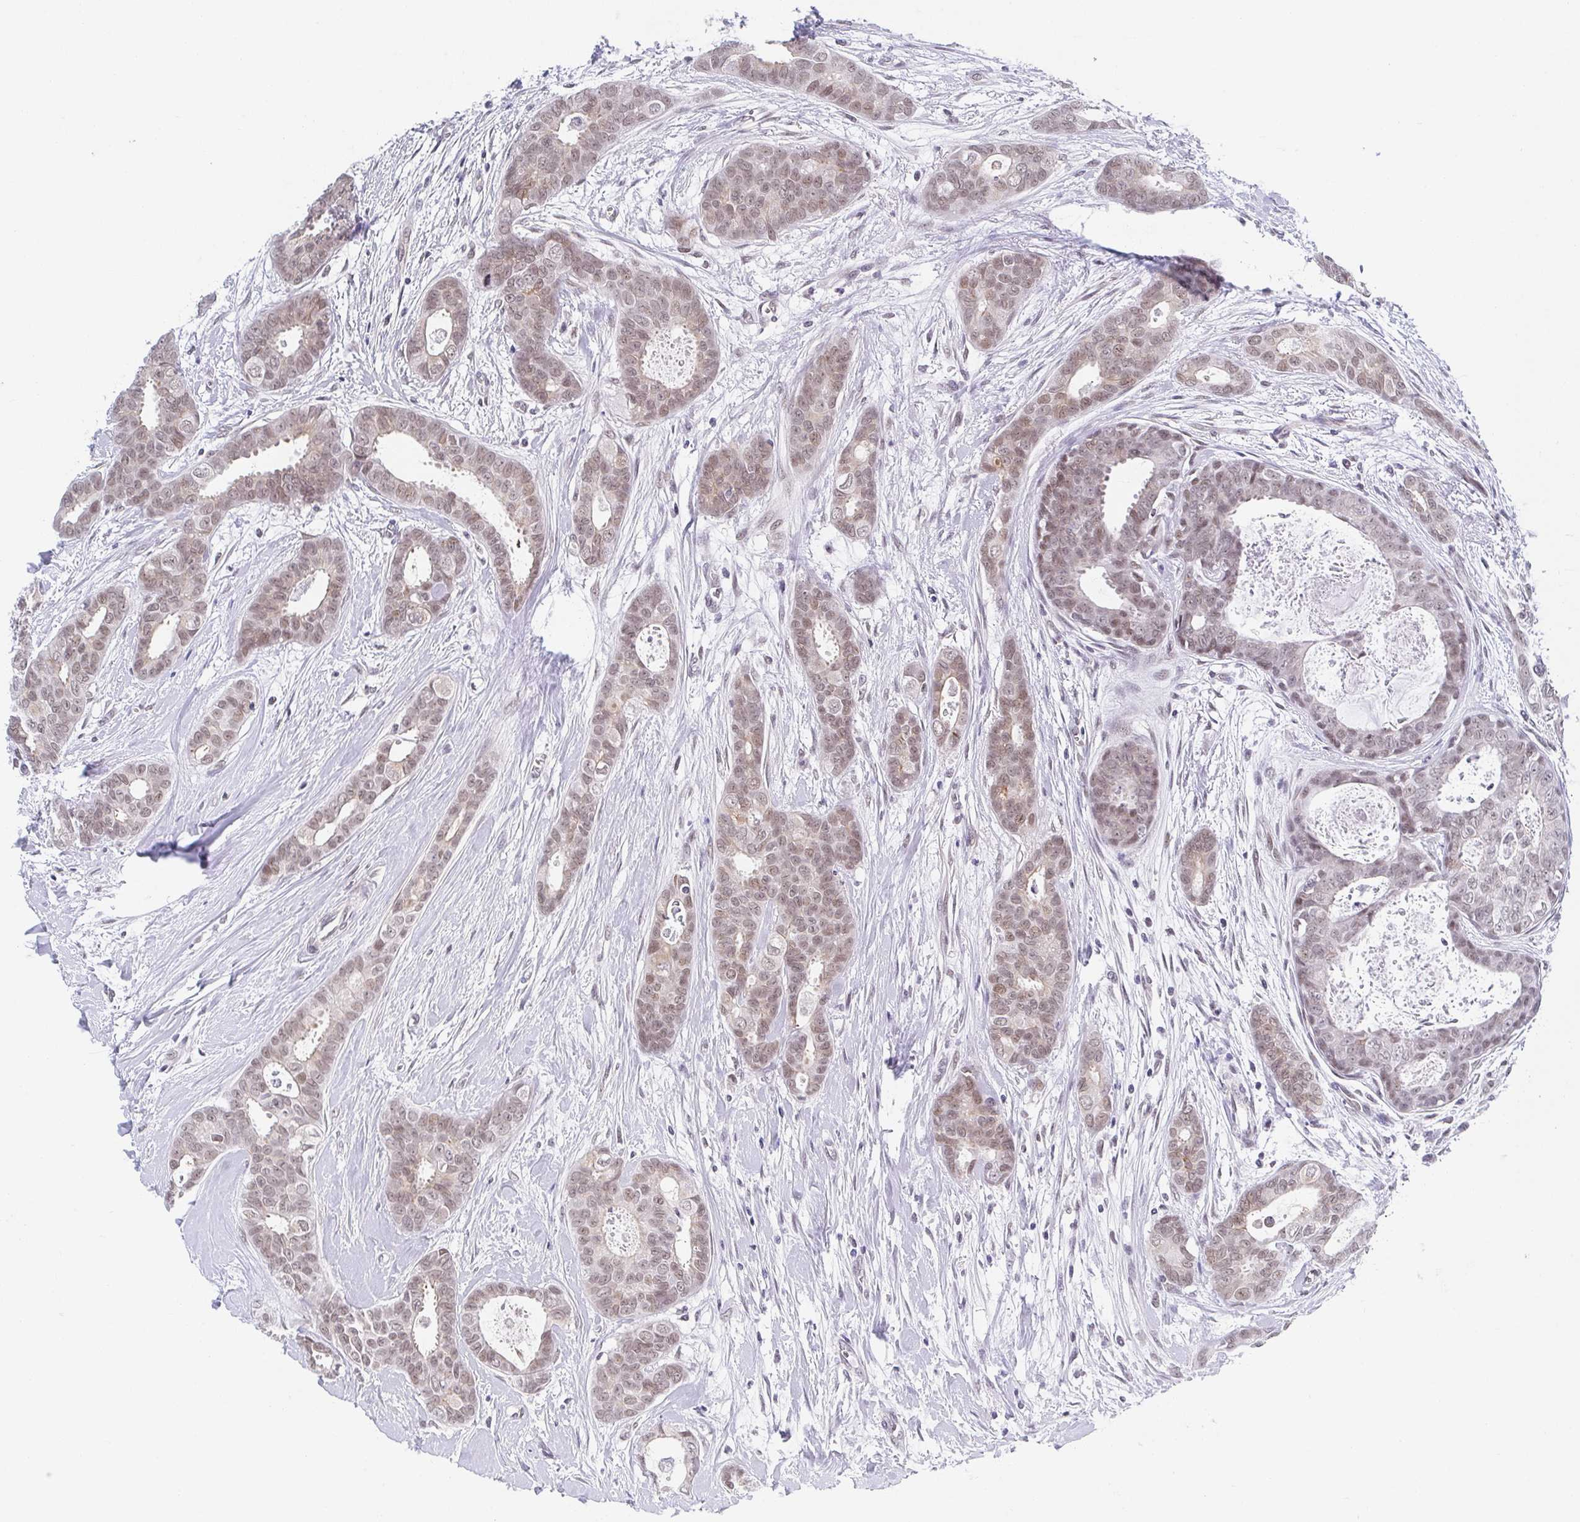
{"staining": {"intensity": "moderate", "quantity": "25%-75%", "location": "nuclear"}, "tissue": "breast cancer", "cell_type": "Tumor cells", "image_type": "cancer", "snomed": [{"axis": "morphology", "description": "Duct carcinoma"}, {"axis": "topography", "description": "Breast"}], "caption": "This photomicrograph demonstrates invasive ductal carcinoma (breast) stained with IHC to label a protein in brown. The nuclear of tumor cells show moderate positivity for the protein. Nuclei are counter-stained blue.", "gene": "SLC7A10", "patient": {"sex": "female", "age": 45}}